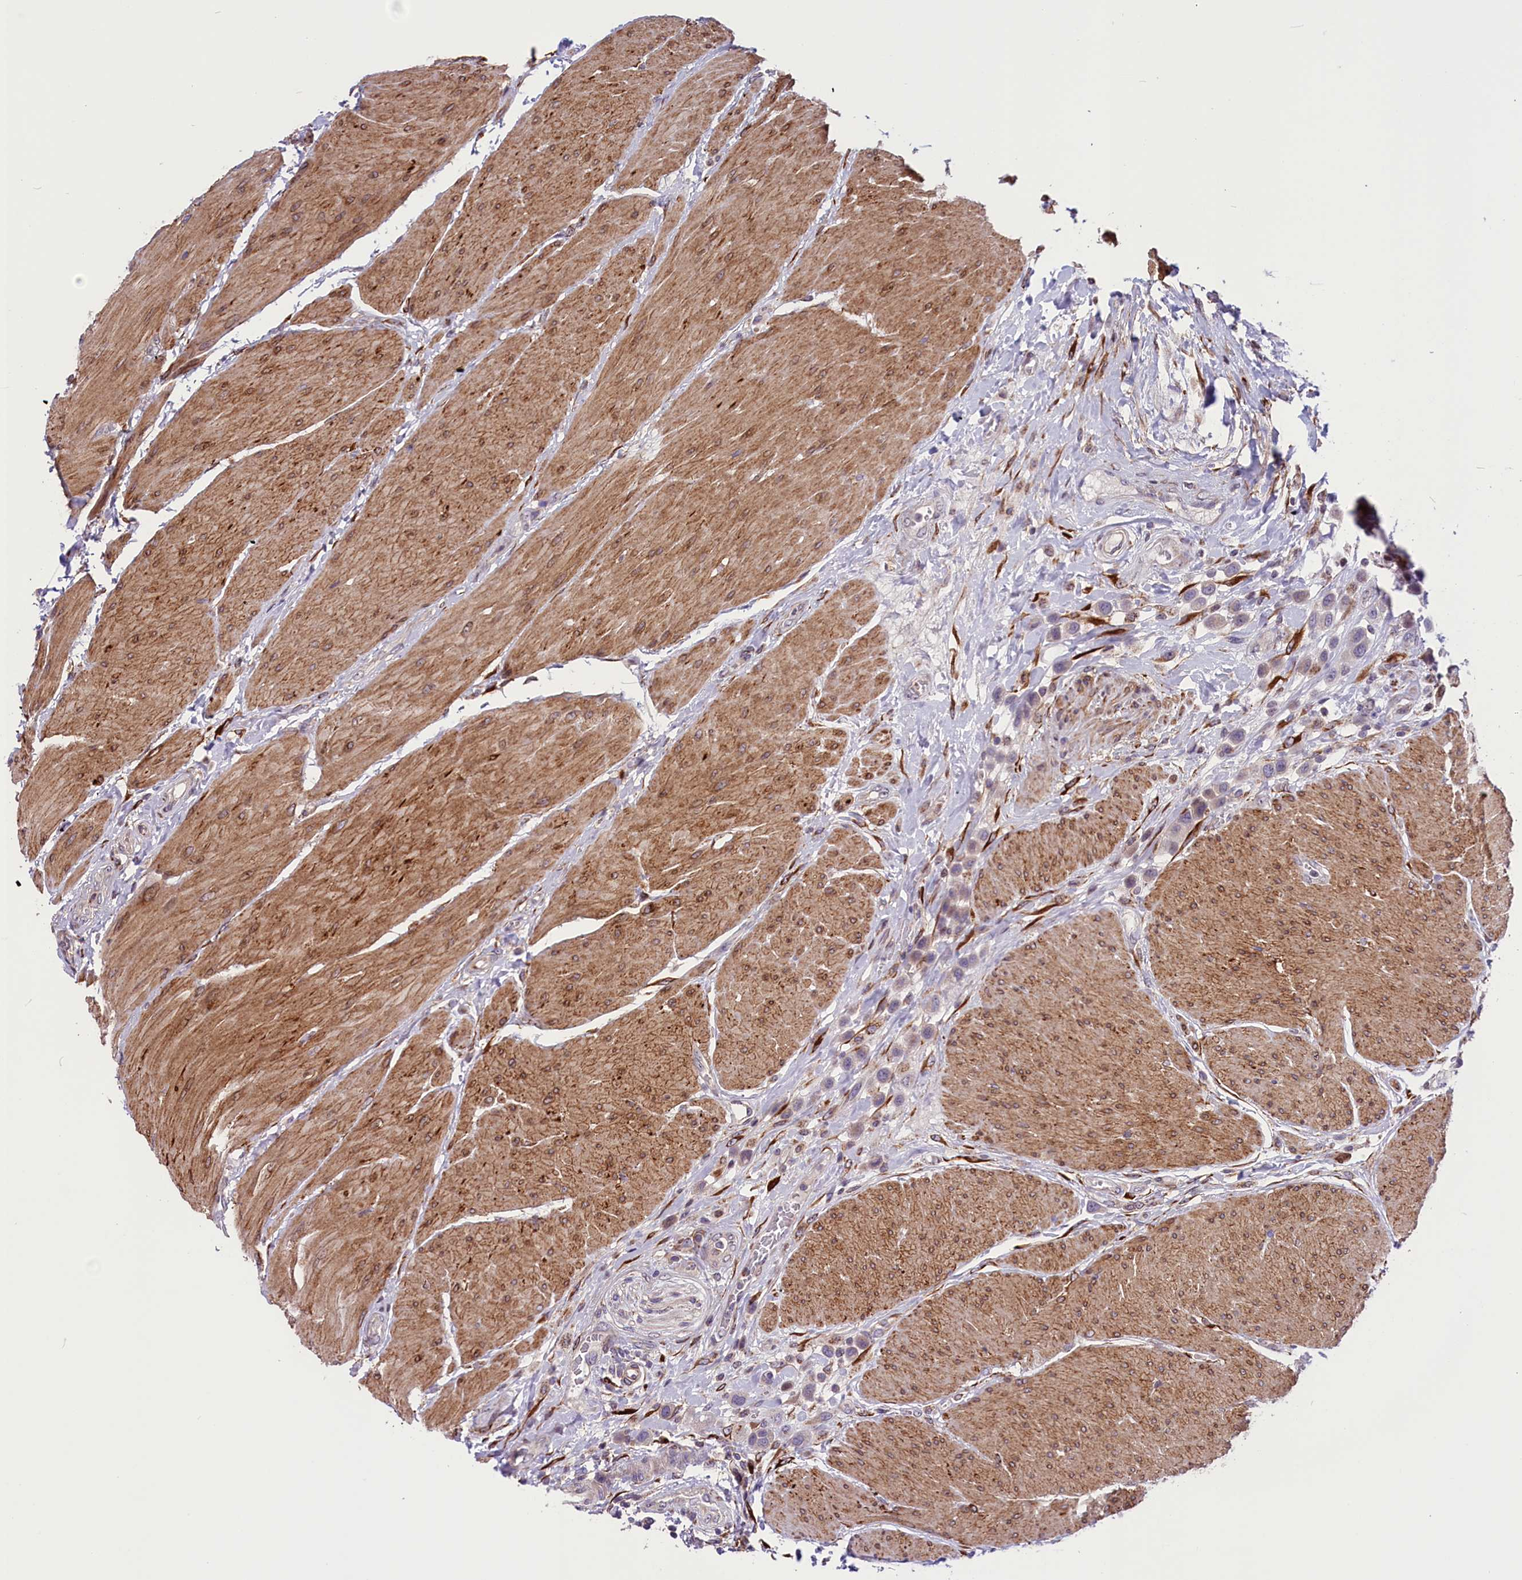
{"staining": {"intensity": "weak", "quantity": "25%-75%", "location": "cytoplasmic/membranous"}, "tissue": "urothelial cancer", "cell_type": "Tumor cells", "image_type": "cancer", "snomed": [{"axis": "morphology", "description": "Urothelial carcinoma, High grade"}, {"axis": "topography", "description": "Urinary bladder"}], "caption": "Human urothelial carcinoma (high-grade) stained with a protein marker demonstrates weak staining in tumor cells.", "gene": "MIEF2", "patient": {"sex": "male", "age": 50}}